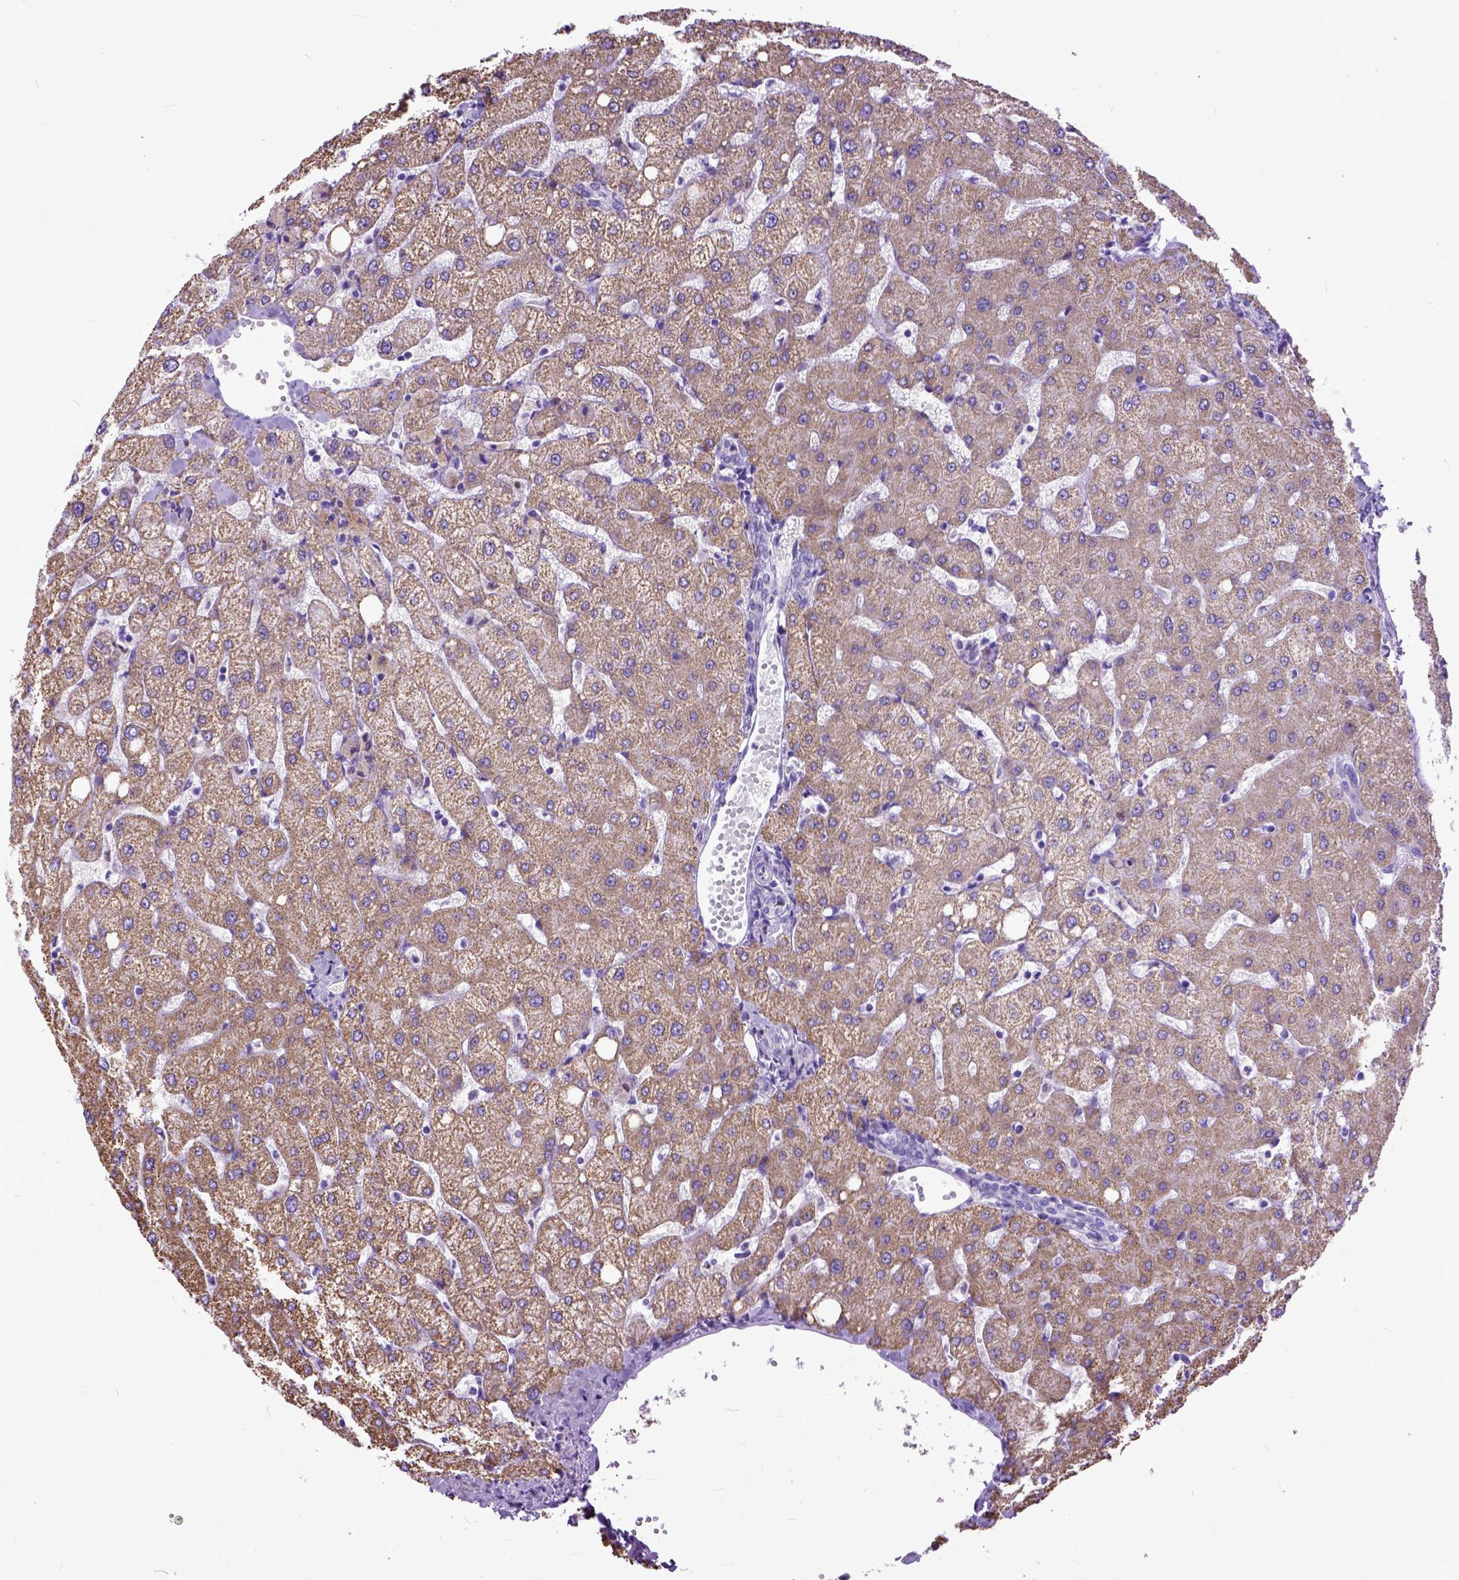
{"staining": {"intensity": "negative", "quantity": "none", "location": "none"}, "tissue": "liver", "cell_type": "Cholangiocytes", "image_type": "normal", "snomed": [{"axis": "morphology", "description": "Normal tissue, NOS"}, {"axis": "topography", "description": "Liver"}], "caption": "Immunohistochemistry of benign liver reveals no staining in cholangiocytes.", "gene": "CRB1", "patient": {"sex": "female", "age": 54}}